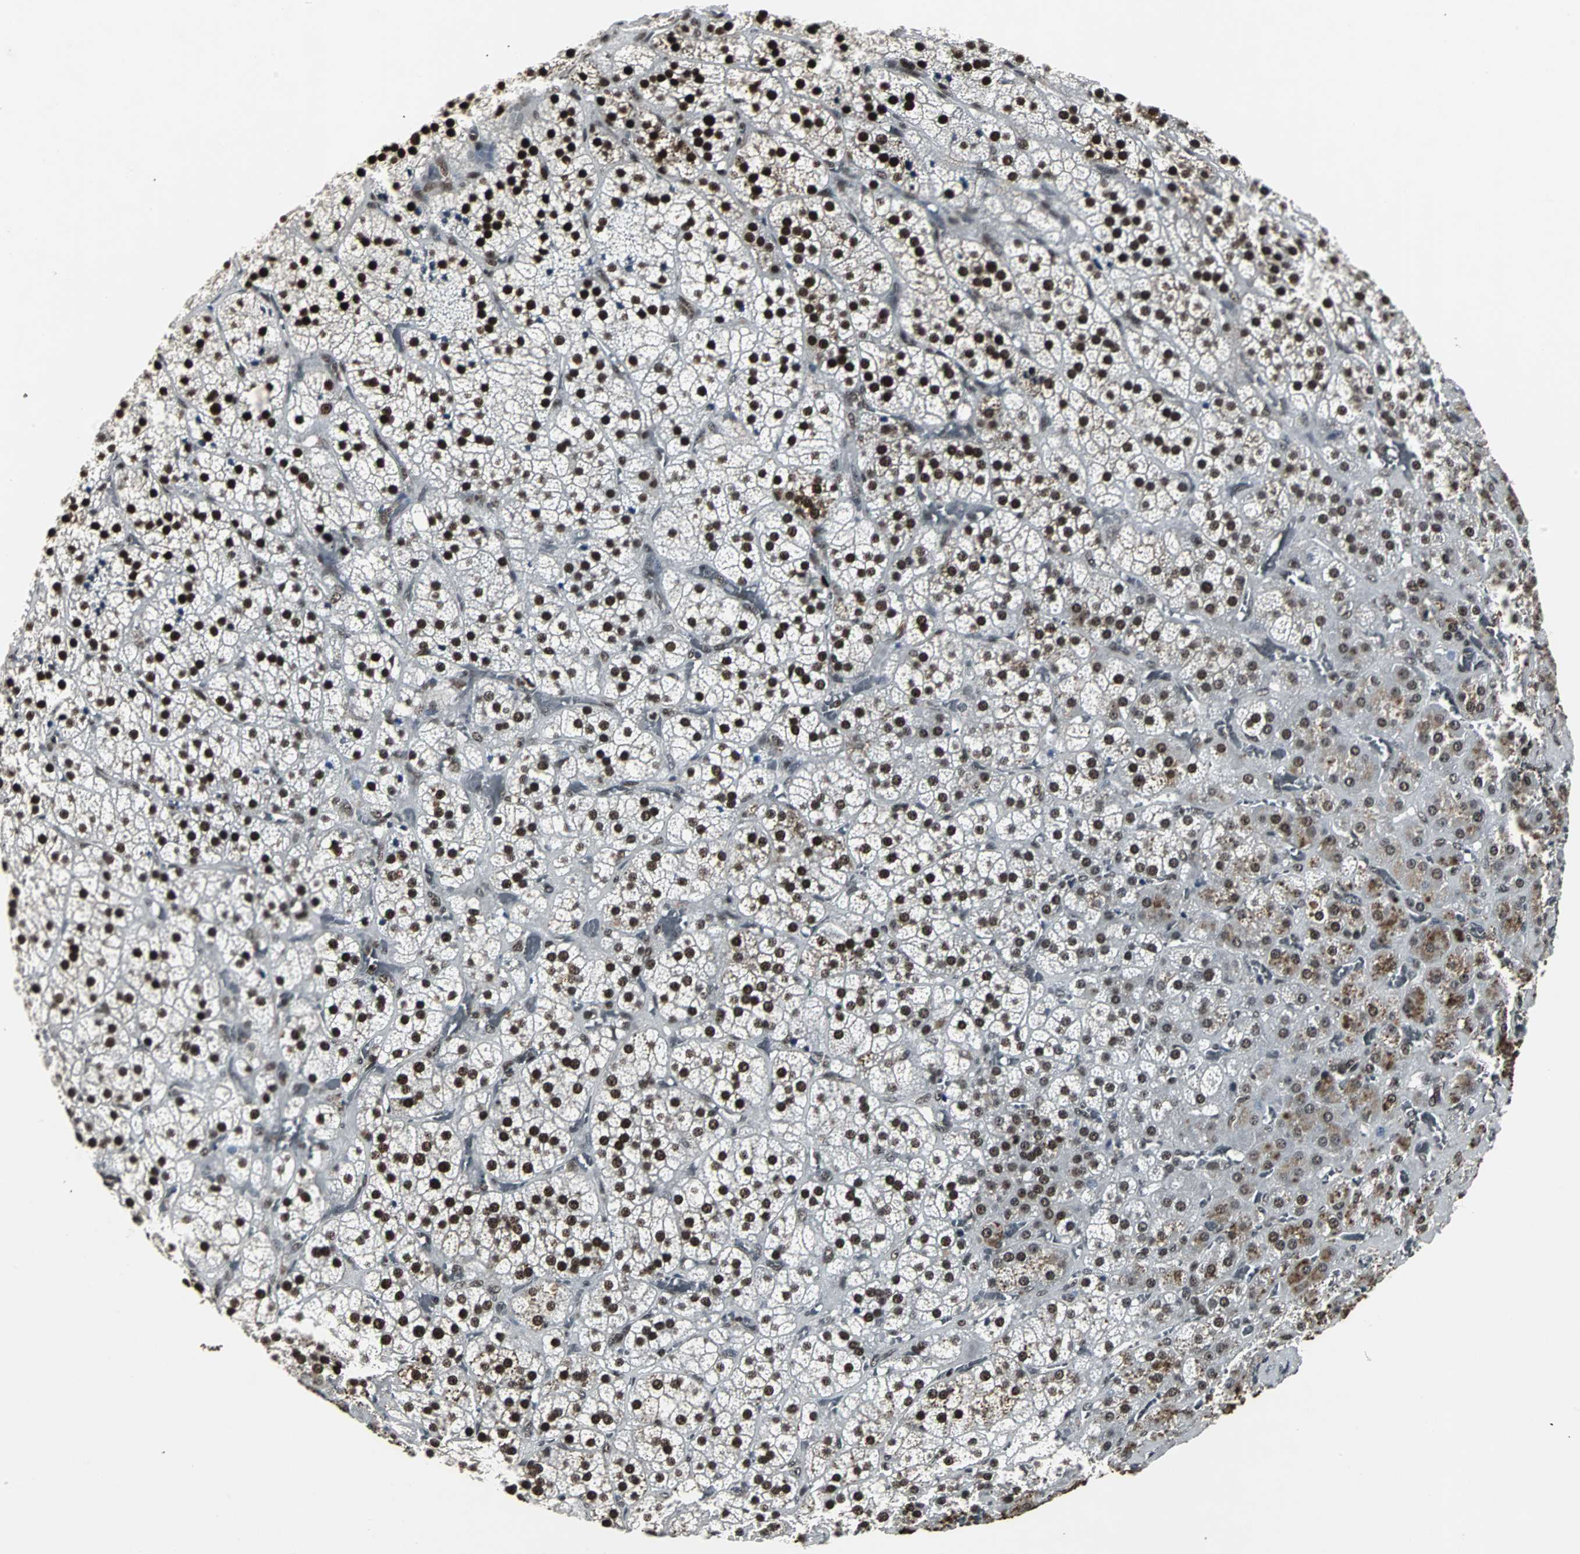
{"staining": {"intensity": "strong", "quantity": ">75%", "location": "nuclear"}, "tissue": "adrenal gland", "cell_type": "Glandular cells", "image_type": "normal", "snomed": [{"axis": "morphology", "description": "Normal tissue, NOS"}, {"axis": "topography", "description": "Adrenal gland"}], "caption": "IHC (DAB (3,3'-diaminobenzidine)) staining of normal human adrenal gland displays strong nuclear protein expression in approximately >75% of glandular cells.", "gene": "PNKP", "patient": {"sex": "female", "age": 71}}